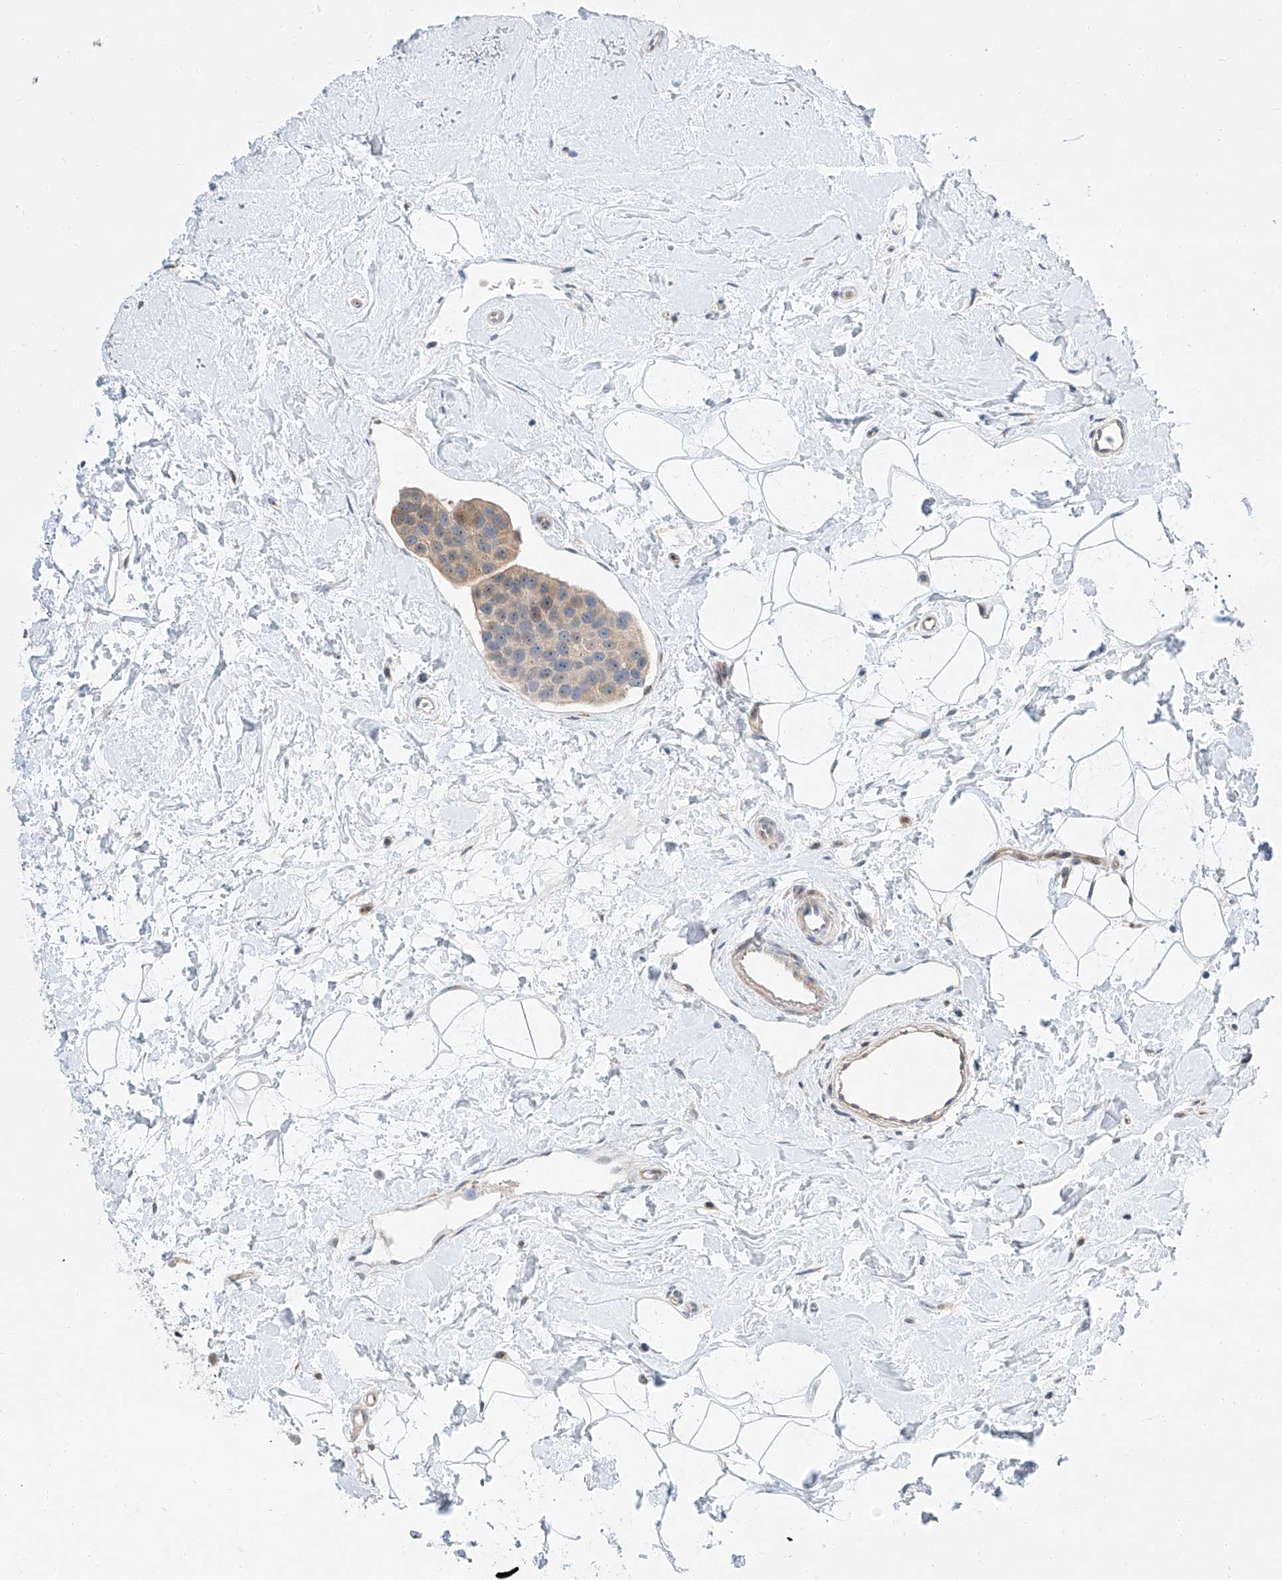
{"staining": {"intensity": "negative", "quantity": "none", "location": "none"}, "tissue": "breast cancer", "cell_type": "Tumor cells", "image_type": "cancer", "snomed": [{"axis": "morphology", "description": "Normal tissue, NOS"}, {"axis": "morphology", "description": "Duct carcinoma"}, {"axis": "topography", "description": "Breast"}], "caption": "This is an immunohistochemistry (IHC) image of human infiltrating ductal carcinoma (breast). There is no positivity in tumor cells.", "gene": "CLDND1", "patient": {"sex": "female", "age": 39}}